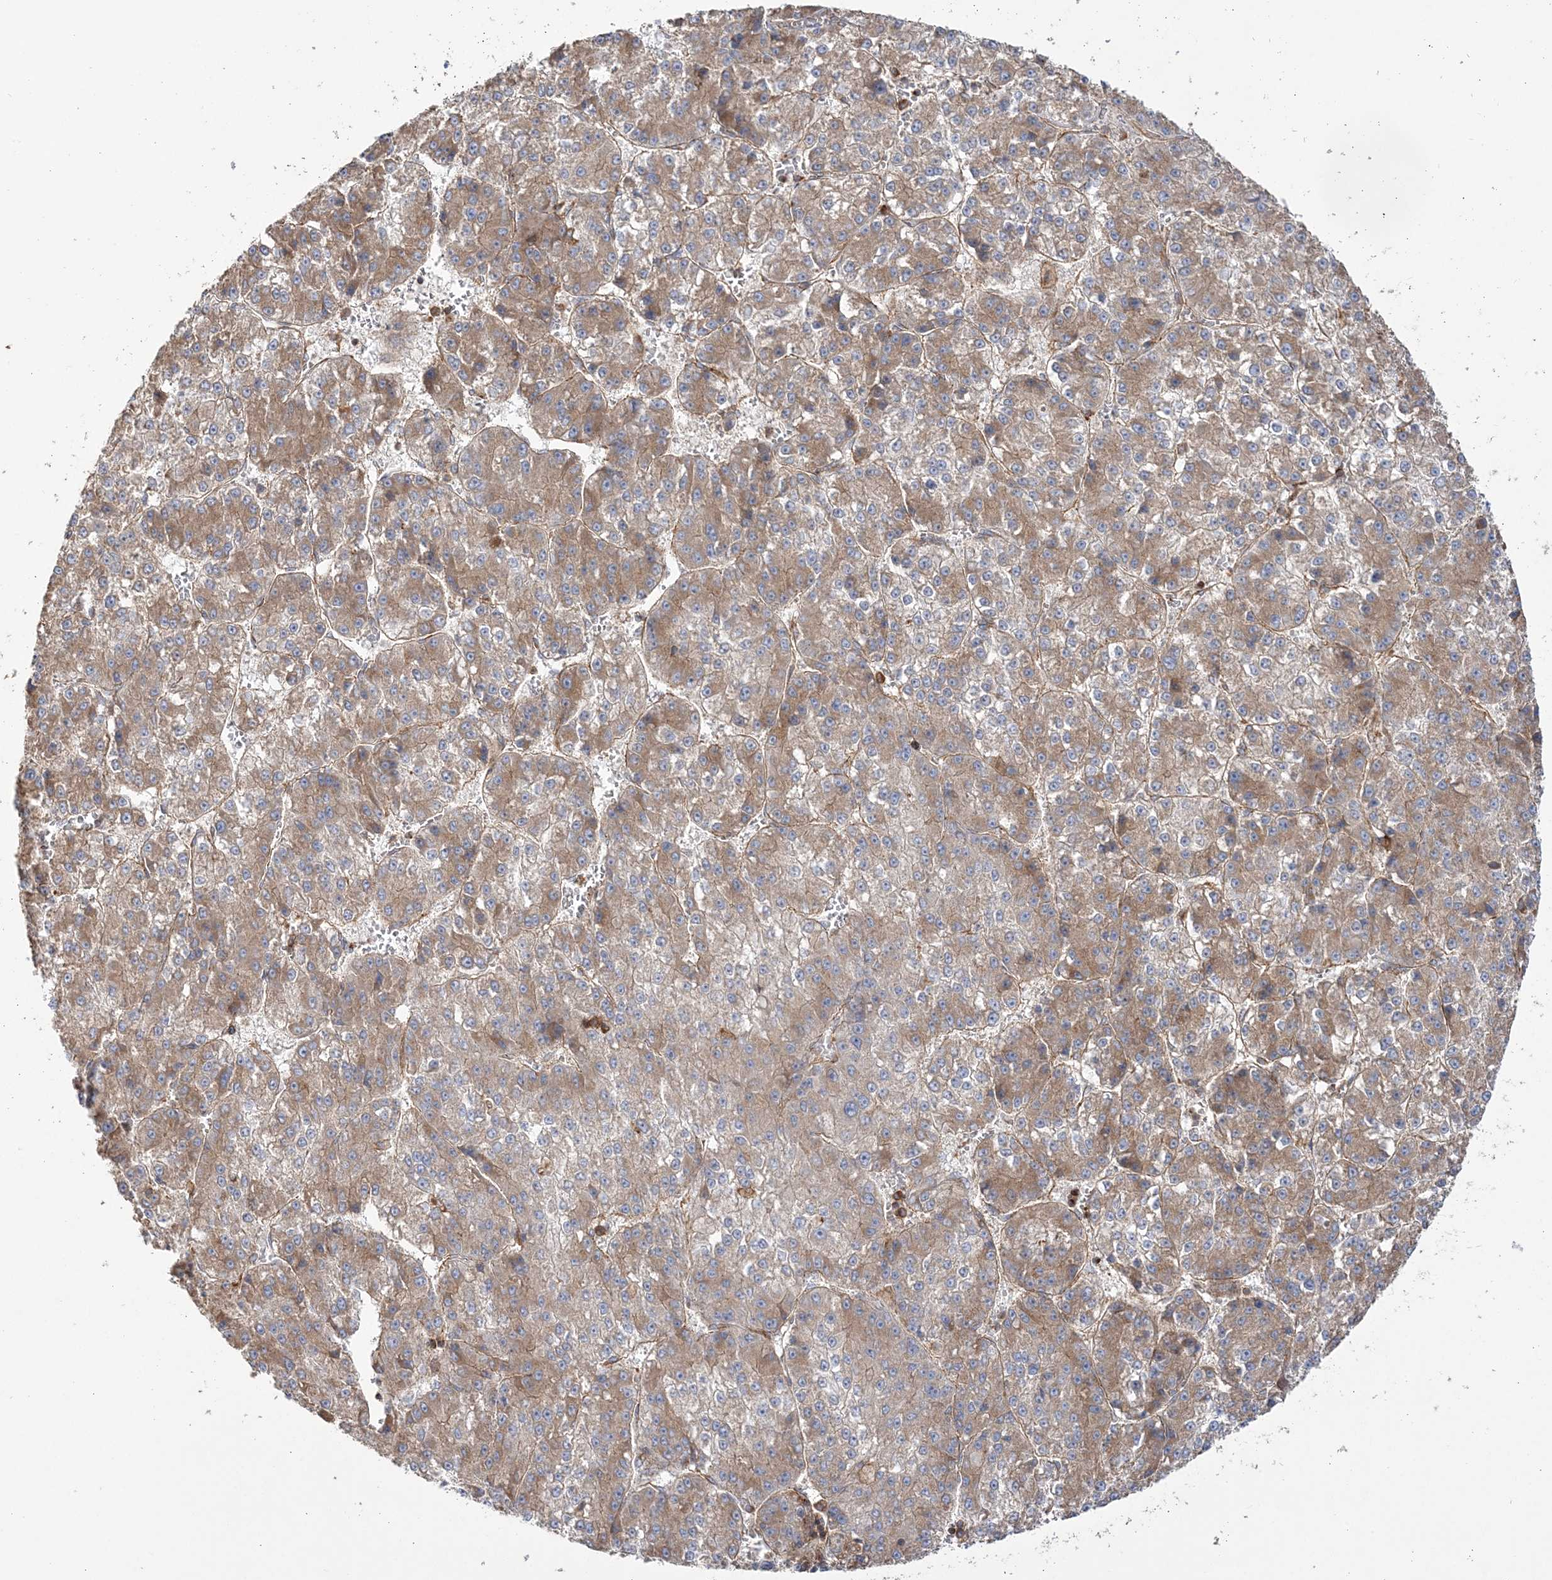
{"staining": {"intensity": "moderate", "quantity": "25%-75%", "location": "cytoplasmic/membranous"}, "tissue": "liver cancer", "cell_type": "Tumor cells", "image_type": "cancer", "snomed": [{"axis": "morphology", "description": "Carcinoma, Hepatocellular, NOS"}, {"axis": "topography", "description": "Liver"}], "caption": "An image showing moderate cytoplasmic/membranous positivity in approximately 25%-75% of tumor cells in liver cancer (hepatocellular carcinoma), as visualized by brown immunohistochemical staining.", "gene": "TBC1D5", "patient": {"sex": "female", "age": 73}}